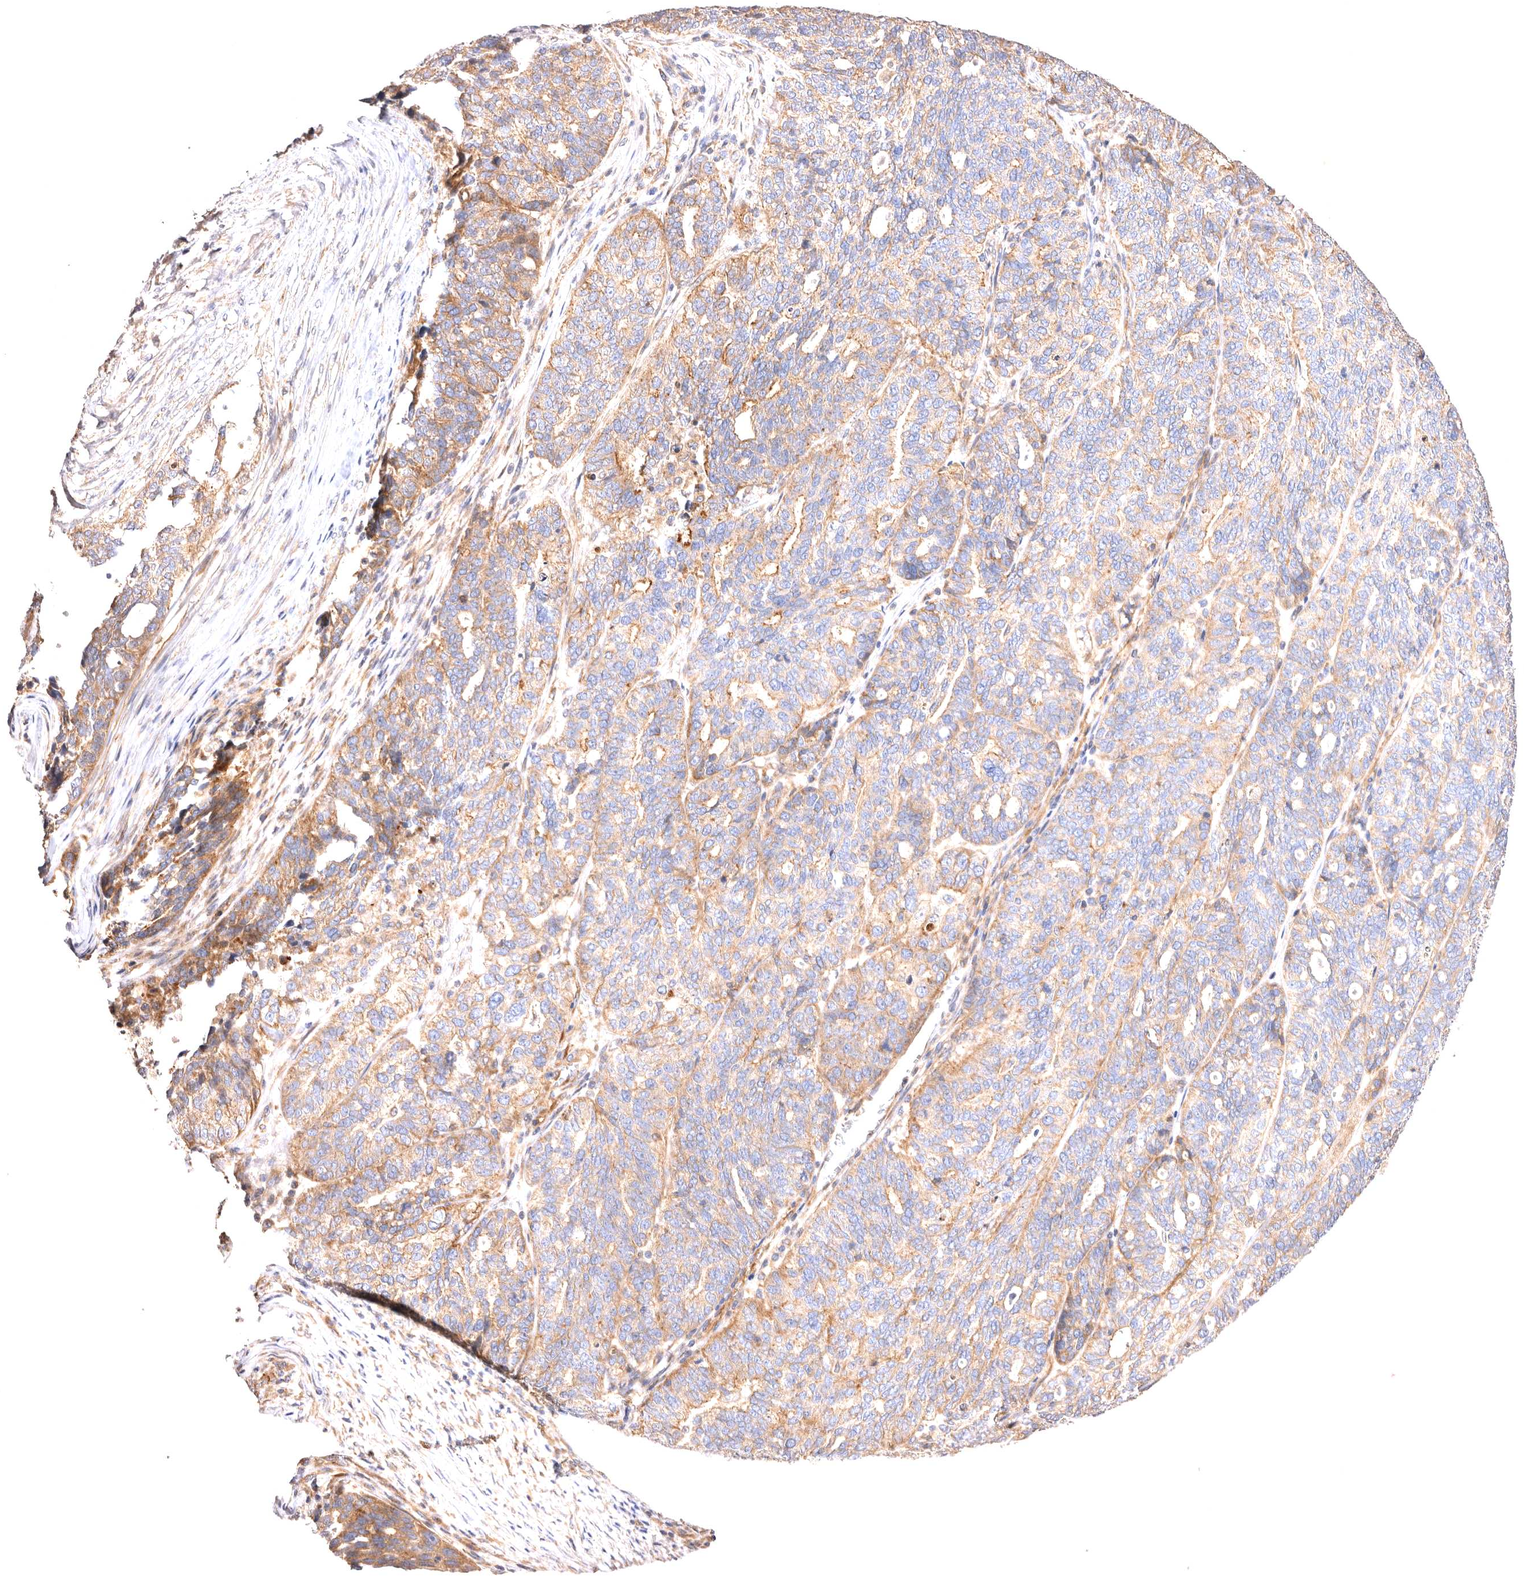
{"staining": {"intensity": "moderate", "quantity": "25%-75%", "location": "cytoplasmic/membranous"}, "tissue": "ovarian cancer", "cell_type": "Tumor cells", "image_type": "cancer", "snomed": [{"axis": "morphology", "description": "Cystadenocarcinoma, serous, NOS"}, {"axis": "topography", "description": "Ovary"}], "caption": "Tumor cells show moderate cytoplasmic/membranous expression in about 25%-75% of cells in serous cystadenocarcinoma (ovarian).", "gene": "VPS45", "patient": {"sex": "female", "age": 59}}